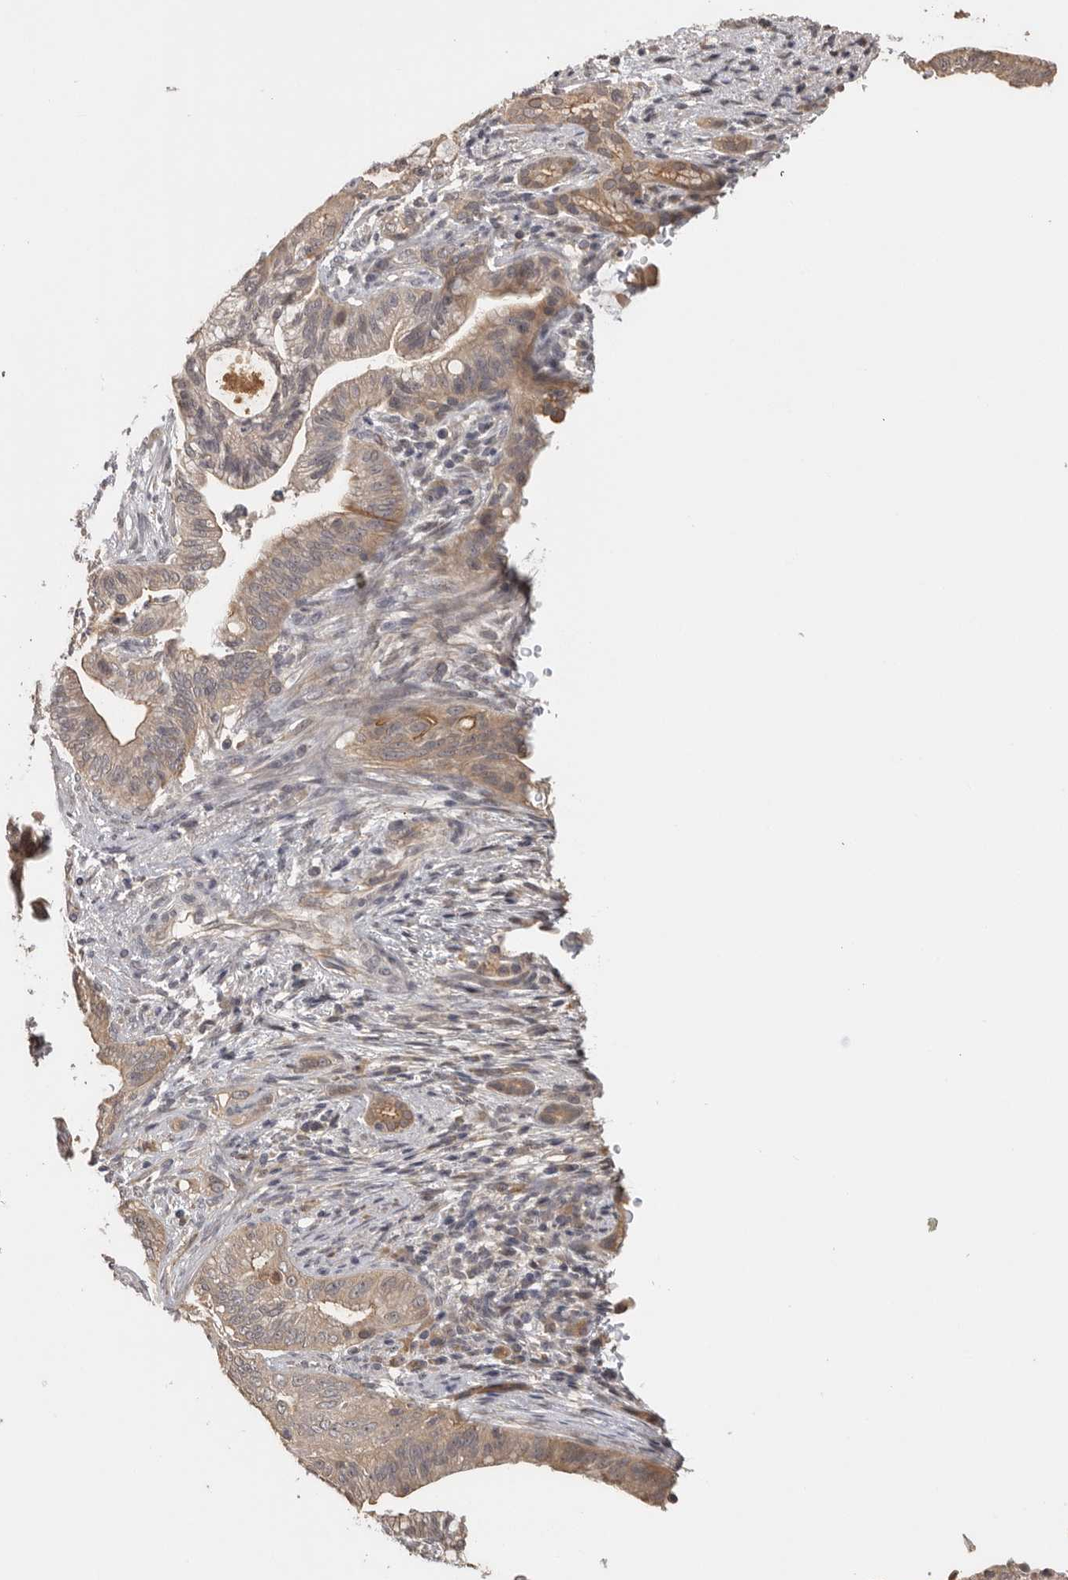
{"staining": {"intensity": "weak", "quantity": ">75%", "location": "cytoplasmic/membranous"}, "tissue": "pancreatic cancer", "cell_type": "Tumor cells", "image_type": "cancer", "snomed": [{"axis": "morphology", "description": "Adenocarcinoma, NOS"}, {"axis": "topography", "description": "Pancreas"}], "caption": "Pancreatic adenocarcinoma was stained to show a protein in brown. There is low levels of weak cytoplasmic/membranous staining in about >75% of tumor cells.", "gene": "BAIAP2", "patient": {"sex": "male", "age": 58}}